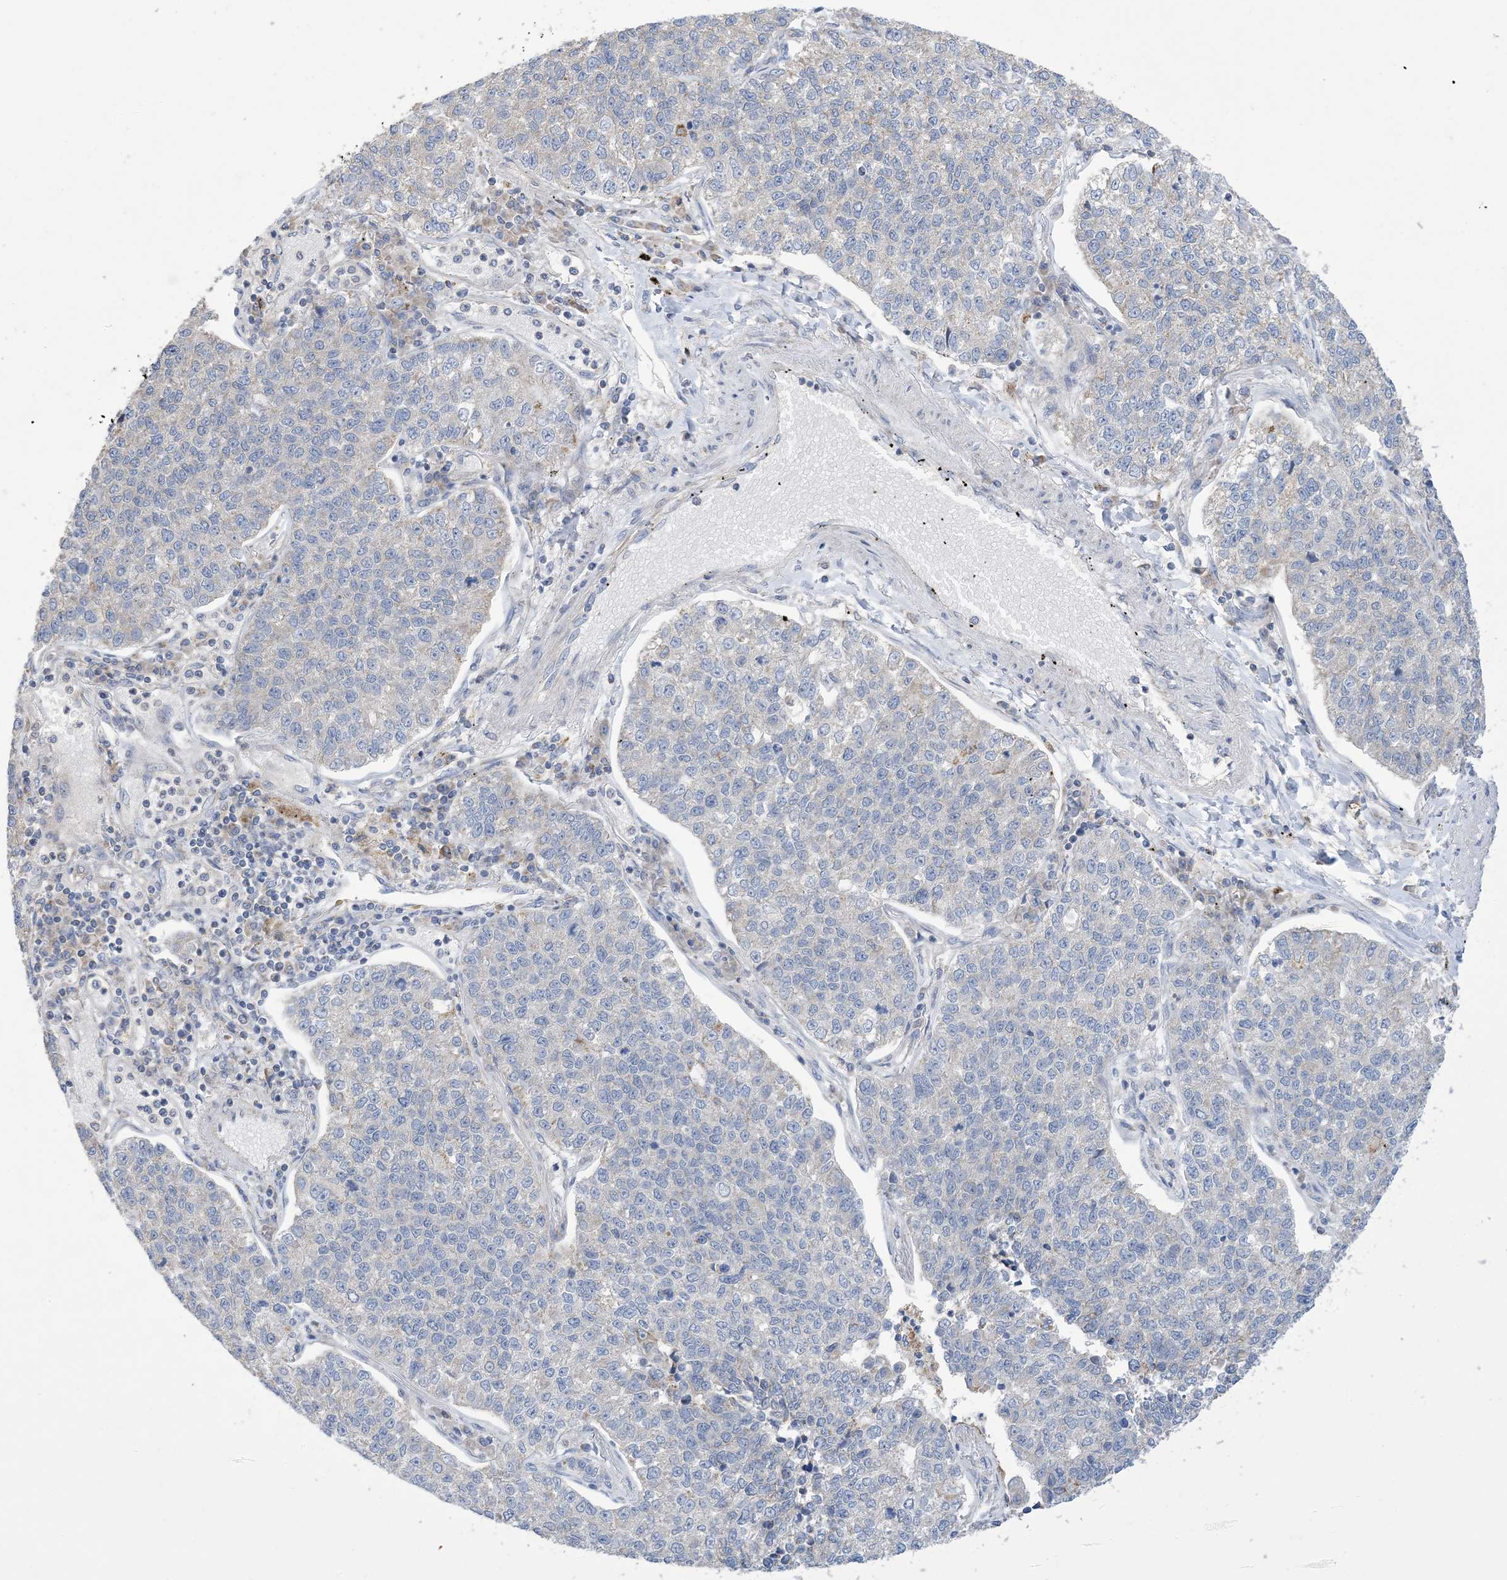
{"staining": {"intensity": "negative", "quantity": "none", "location": "none"}, "tissue": "lung cancer", "cell_type": "Tumor cells", "image_type": "cancer", "snomed": [{"axis": "morphology", "description": "Adenocarcinoma, NOS"}, {"axis": "topography", "description": "Lung"}], "caption": "The micrograph shows no staining of tumor cells in adenocarcinoma (lung).", "gene": "CLEC16A", "patient": {"sex": "male", "age": 49}}